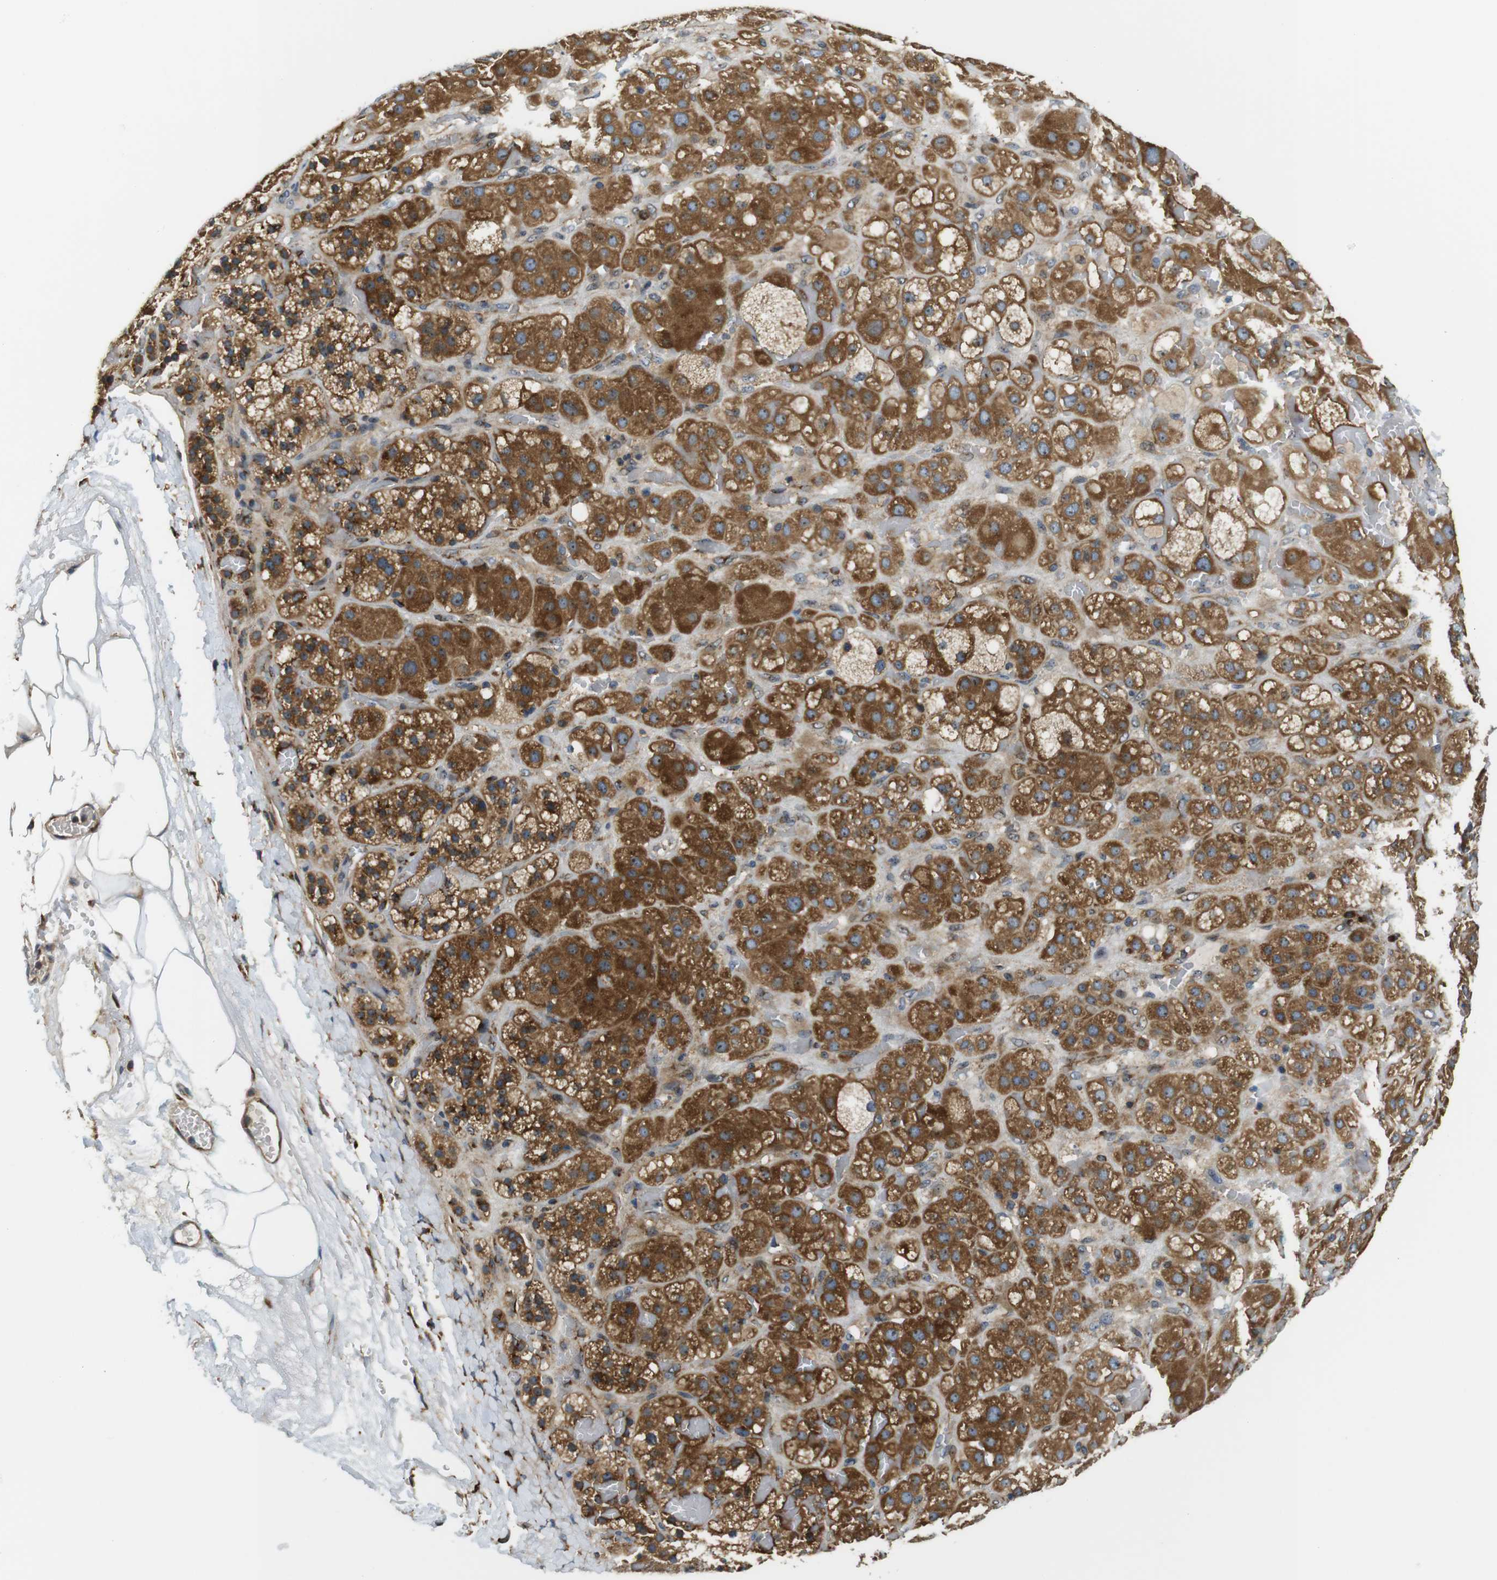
{"staining": {"intensity": "strong", "quantity": ">75%", "location": "cytoplasmic/membranous"}, "tissue": "adrenal gland", "cell_type": "Glandular cells", "image_type": "normal", "snomed": [{"axis": "morphology", "description": "Normal tissue, NOS"}, {"axis": "topography", "description": "Adrenal gland"}], "caption": "Protein expression analysis of benign human adrenal gland reveals strong cytoplasmic/membranous positivity in about >75% of glandular cells. The staining was performed using DAB, with brown indicating positive protein expression. Nuclei are stained blue with hematoxylin.", "gene": "TMEM143", "patient": {"sex": "female", "age": 47}}